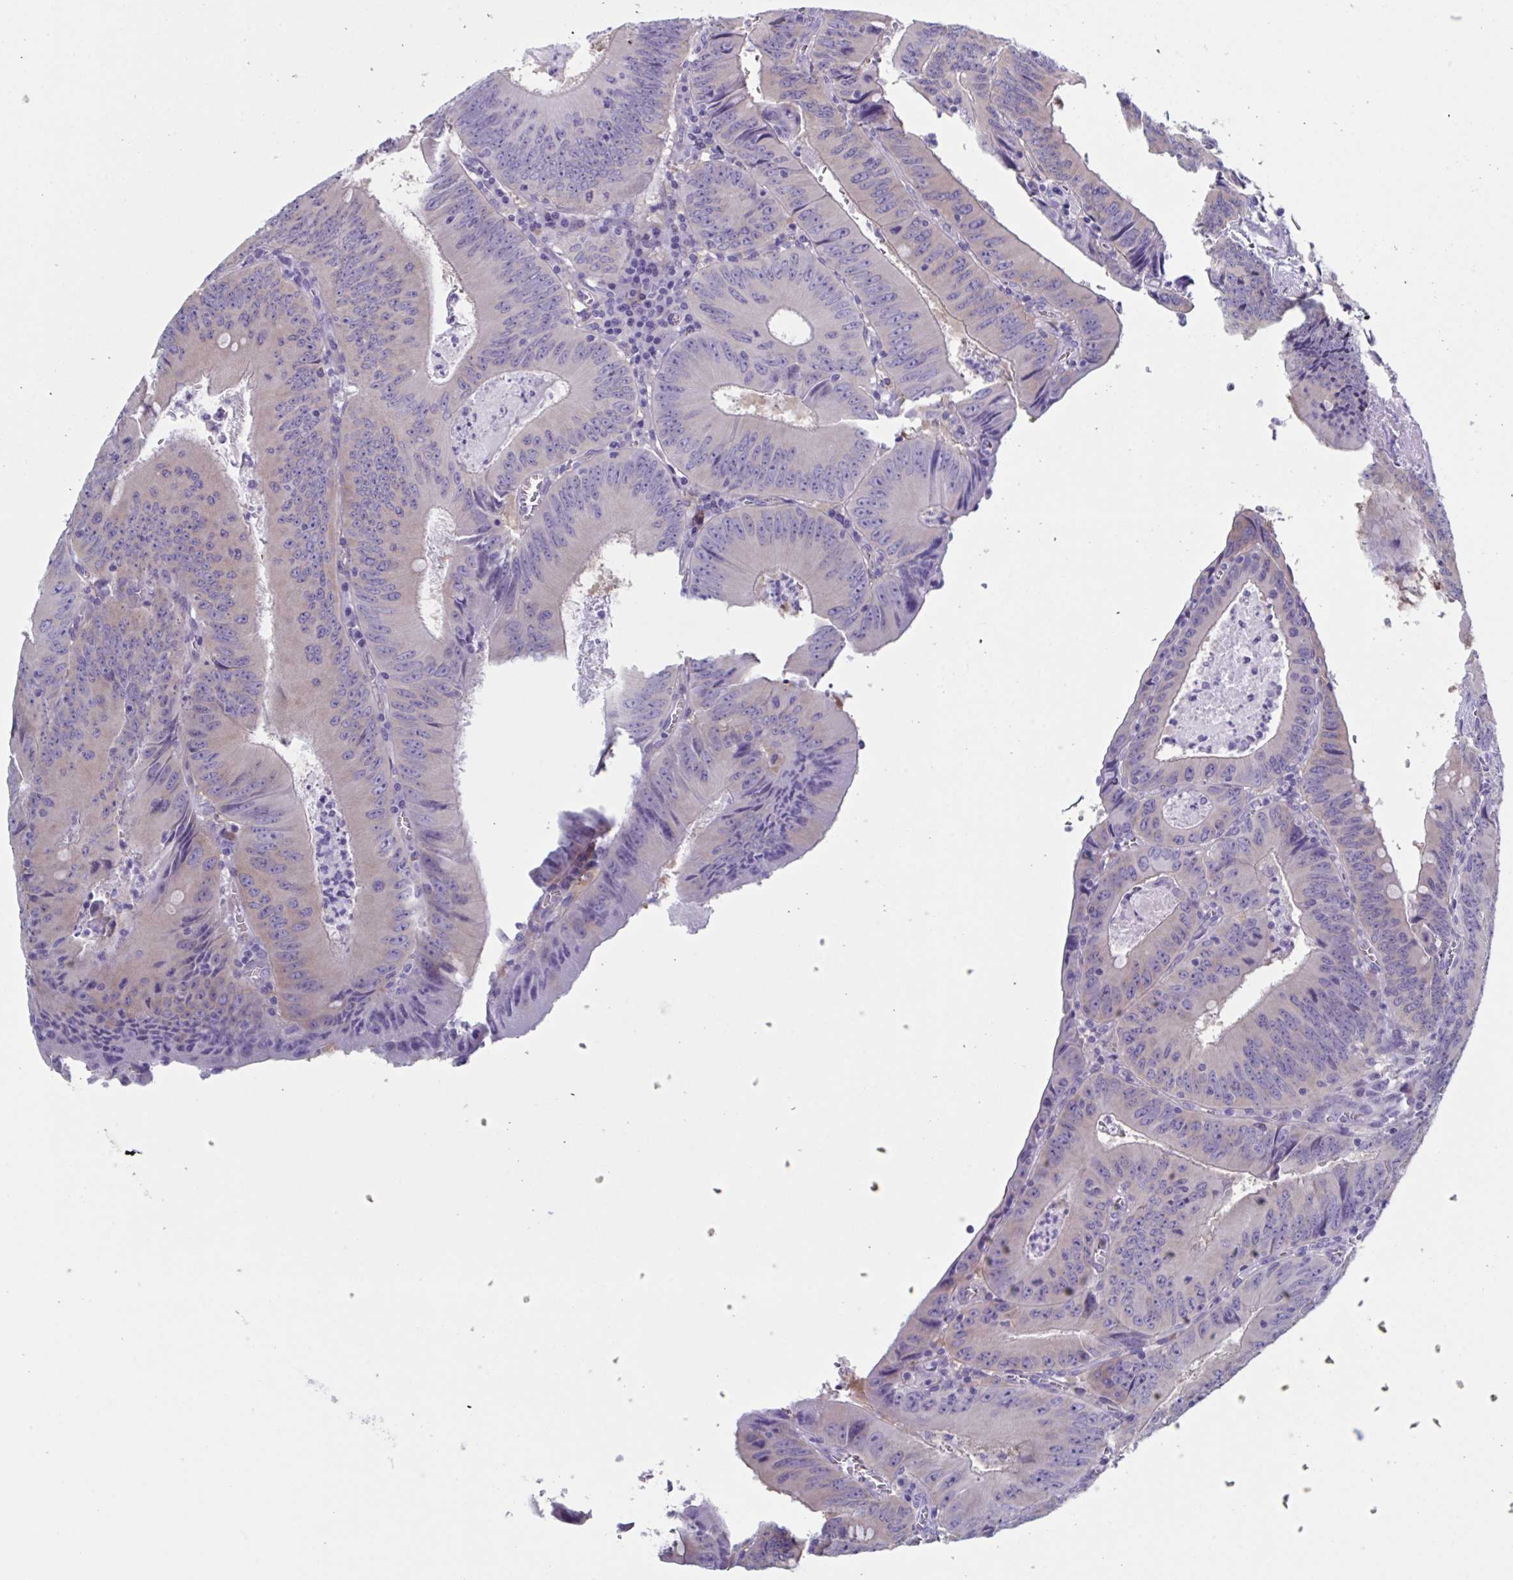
{"staining": {"intensity": "weak", "quantity": "<25%", "location": "cytoplasmic/membranous"}, "tissue": "colorectal cancer", "cell_type": "Tumor cells", "image_type": "cancer", "snomed": [{"axis": "morphology", "description": "Adenocarcinoma, NOS"}, {"axis": "topography", "description": "Rectum"}], "caption": "A micrograph of human colorectal cancer (adenocarcinoma) is negative for staining in tumor cells.", "gene": "LPIN3", "patient": {"sex": "female", "age": 72}}